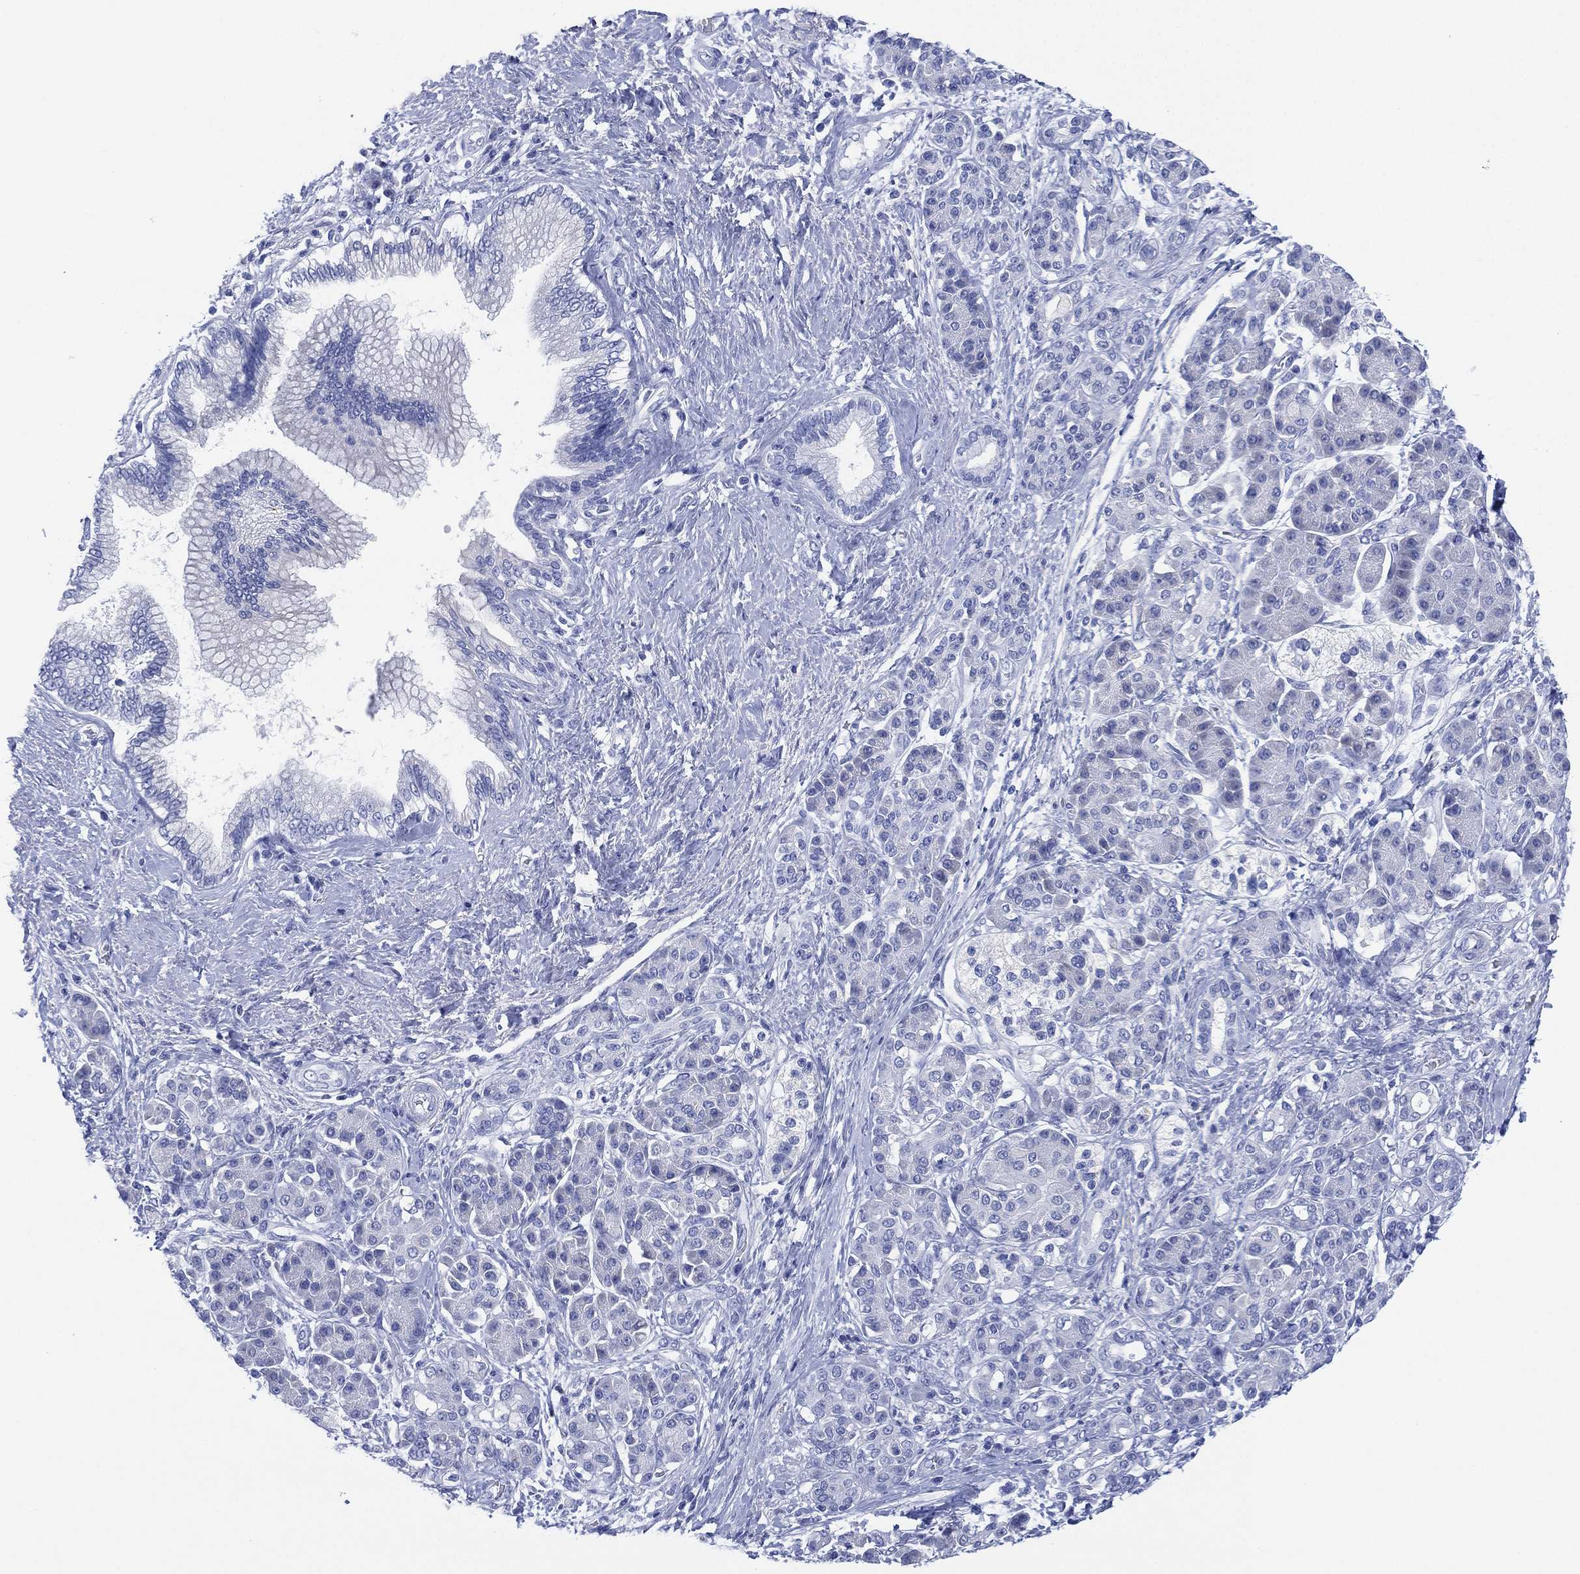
{"staining": {"intensity": "negative", "quantity": "none", "location": "none"}, "tissue": "pancreatic cancer", "cell_type": "Tumor cells", "image_type": "cancer", "snomed": [{"axis": "morphology", "description": "Adenocarcinoma, NOS"}, {"axis": "topography", "description": "Pancreas"}], "caption": "This is a photomicrograph of immunohistochemistry (IHC) staining of pancreatic cancer, which shows no staining in tumor cells. Brightfield microscopy of IHC stained with DAB (brown) and hematoxylin (blue), captured at high magnification.", "gene": "SLC9C2", "patient": {"sex": "female", "age": 73}}